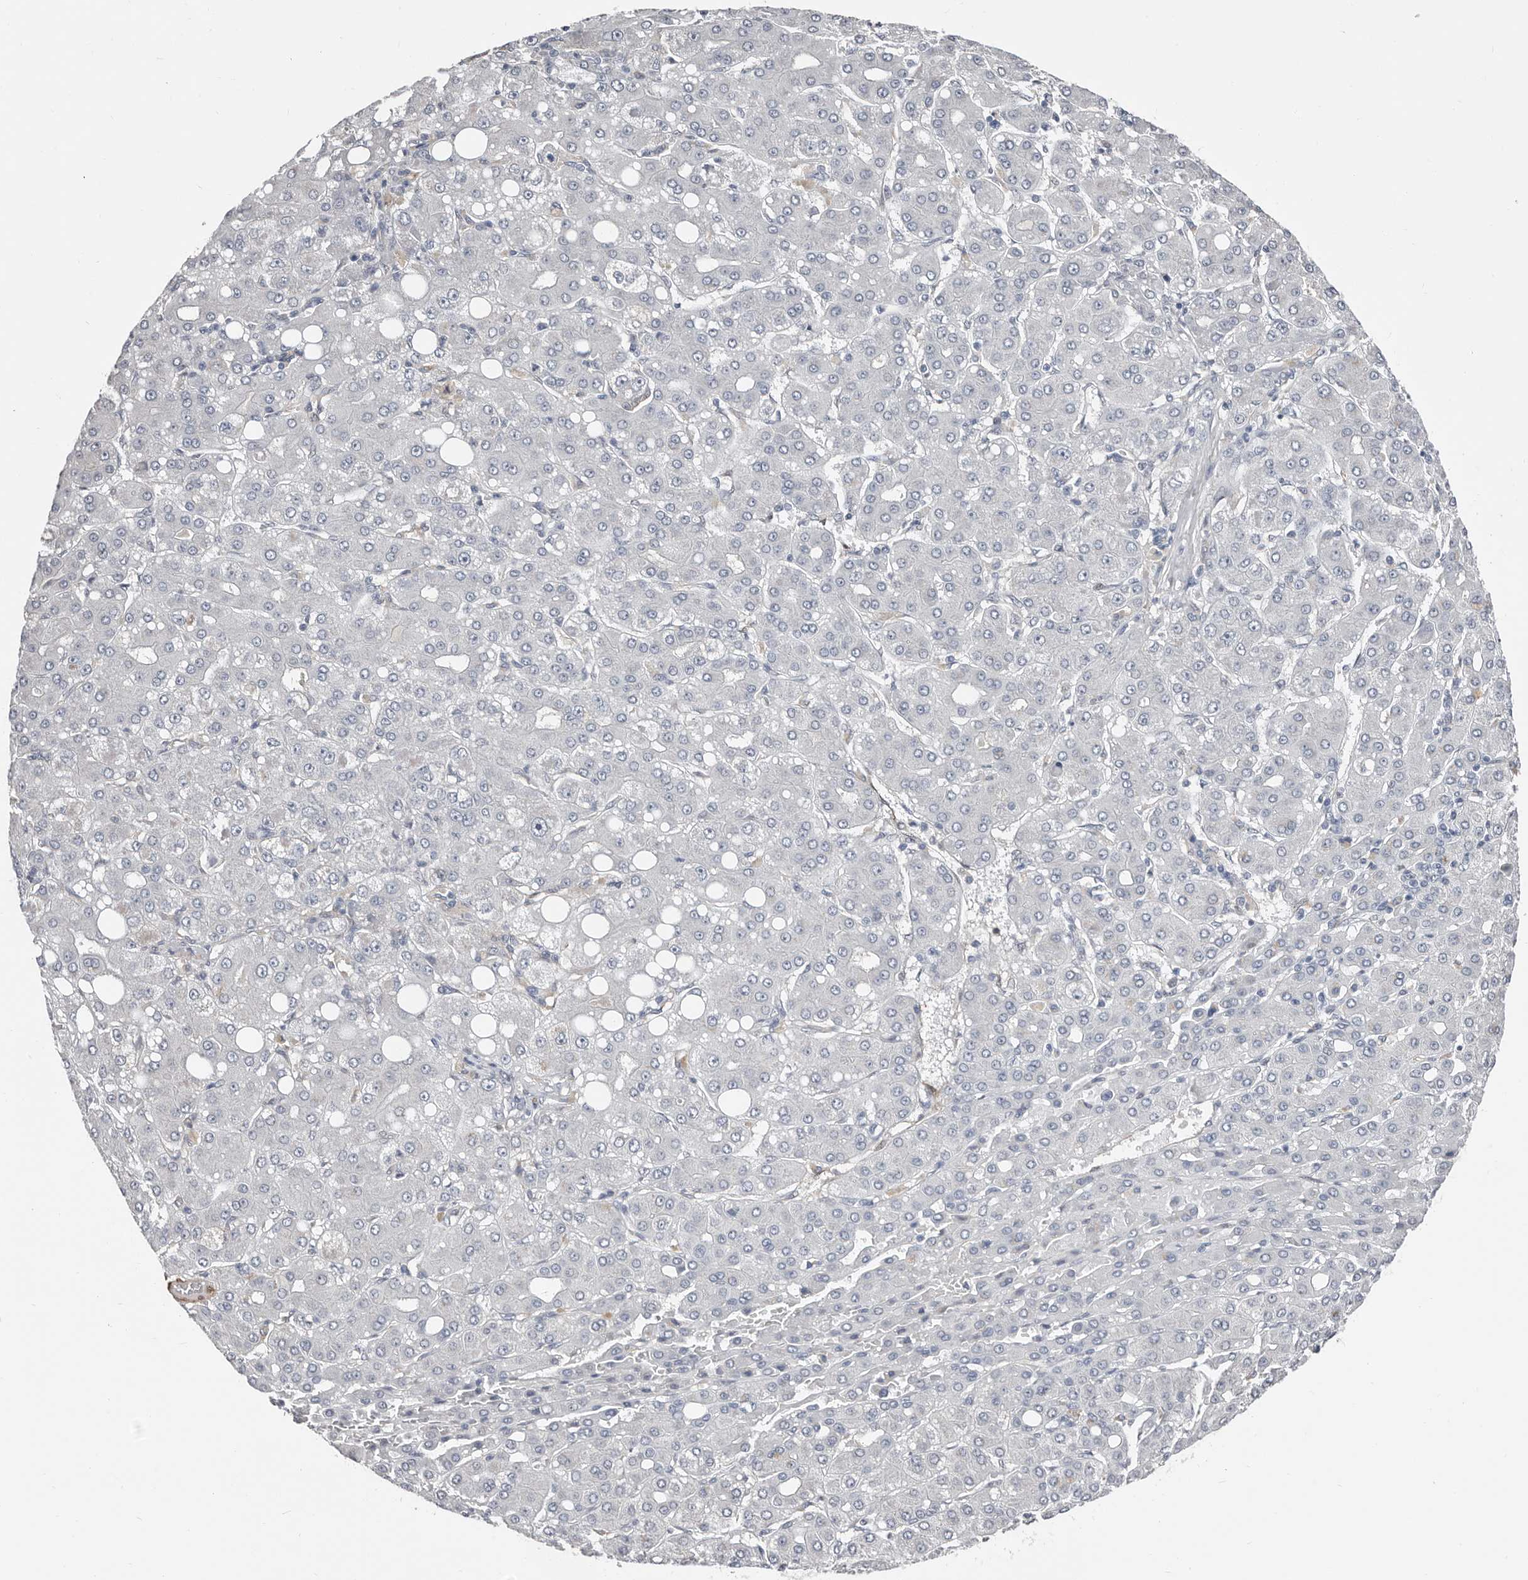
{"staining": {"intensity": "negative", "quantity": "none", "location": "none"}, "tissue": "liver cancer", "cell_type": "Tumor cells", "image_type": "cancer", "snomed": [{"axis": "morphology", "description": "Carcinoma, Hepatocellular, NOS"}, {"axis": "topography", "description": "Liver"}], "caption": "DAB (3,3'-diaminobenzidine) immunohistochemical staining of liver cancer displays no significant positivity in tumor cells.", "gene": "ASRGL1", "patient": {"sex": "male", "age": 65}}